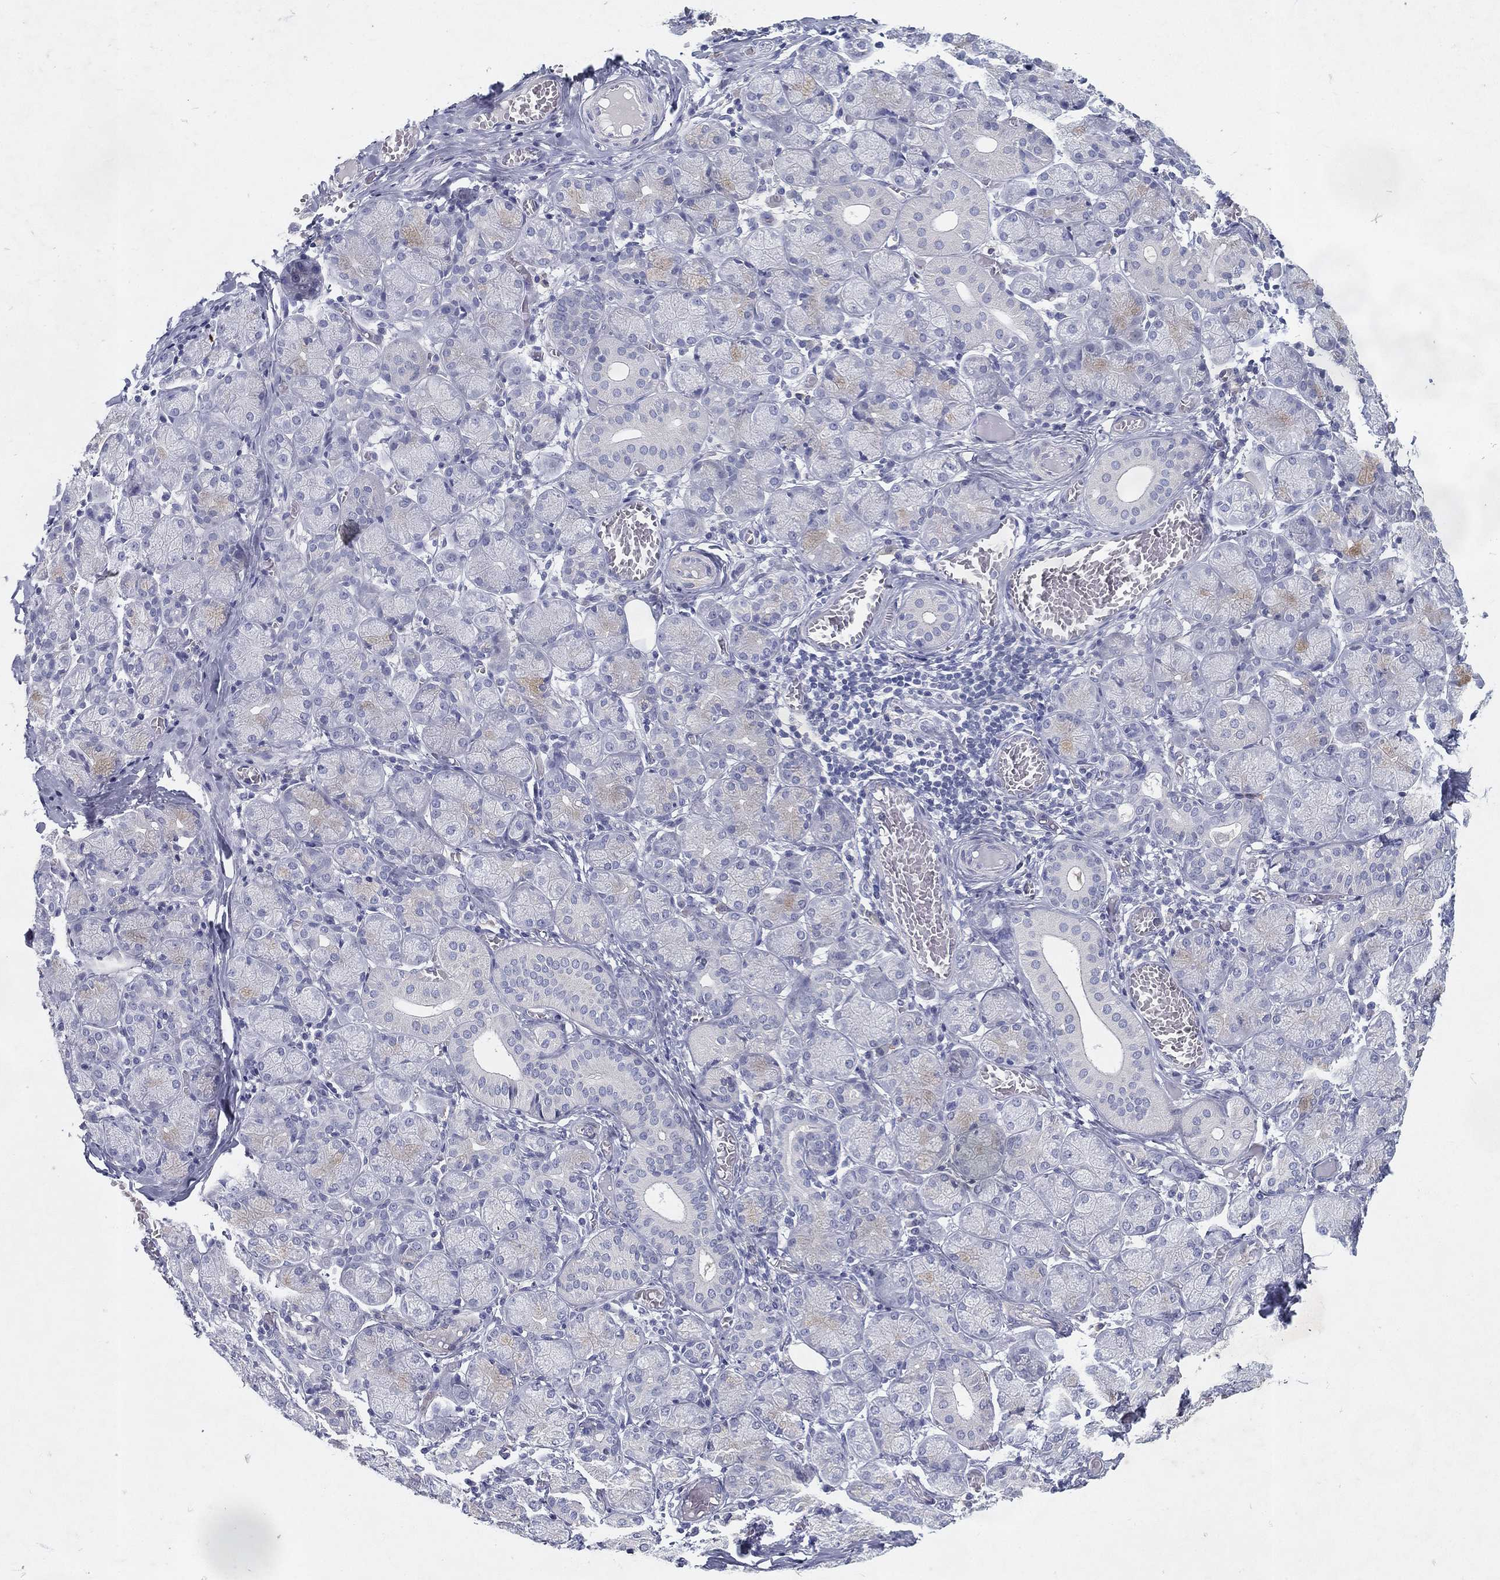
{"staining": {"intensity": "negative", "quantity": "none", "location": "none"}, "tissue": "salivary gland", "cell_type": "Glandular cells", "image_type": "normal", "snomed": [{"axis": "morphology", "description": "Normal tissue, NOS"}, {"axis": "topography", "description": "Salivary gland"}, {"axis": "topography", "description": "Peripheral nerve tissue"}], "caption": "This is a histopathology image of immunohistochemistry staining of benign salivary gland, which shows no positivity in glandular cells.", "gene": "RGS13", "patient": {"sex": "female", "age": 24}}